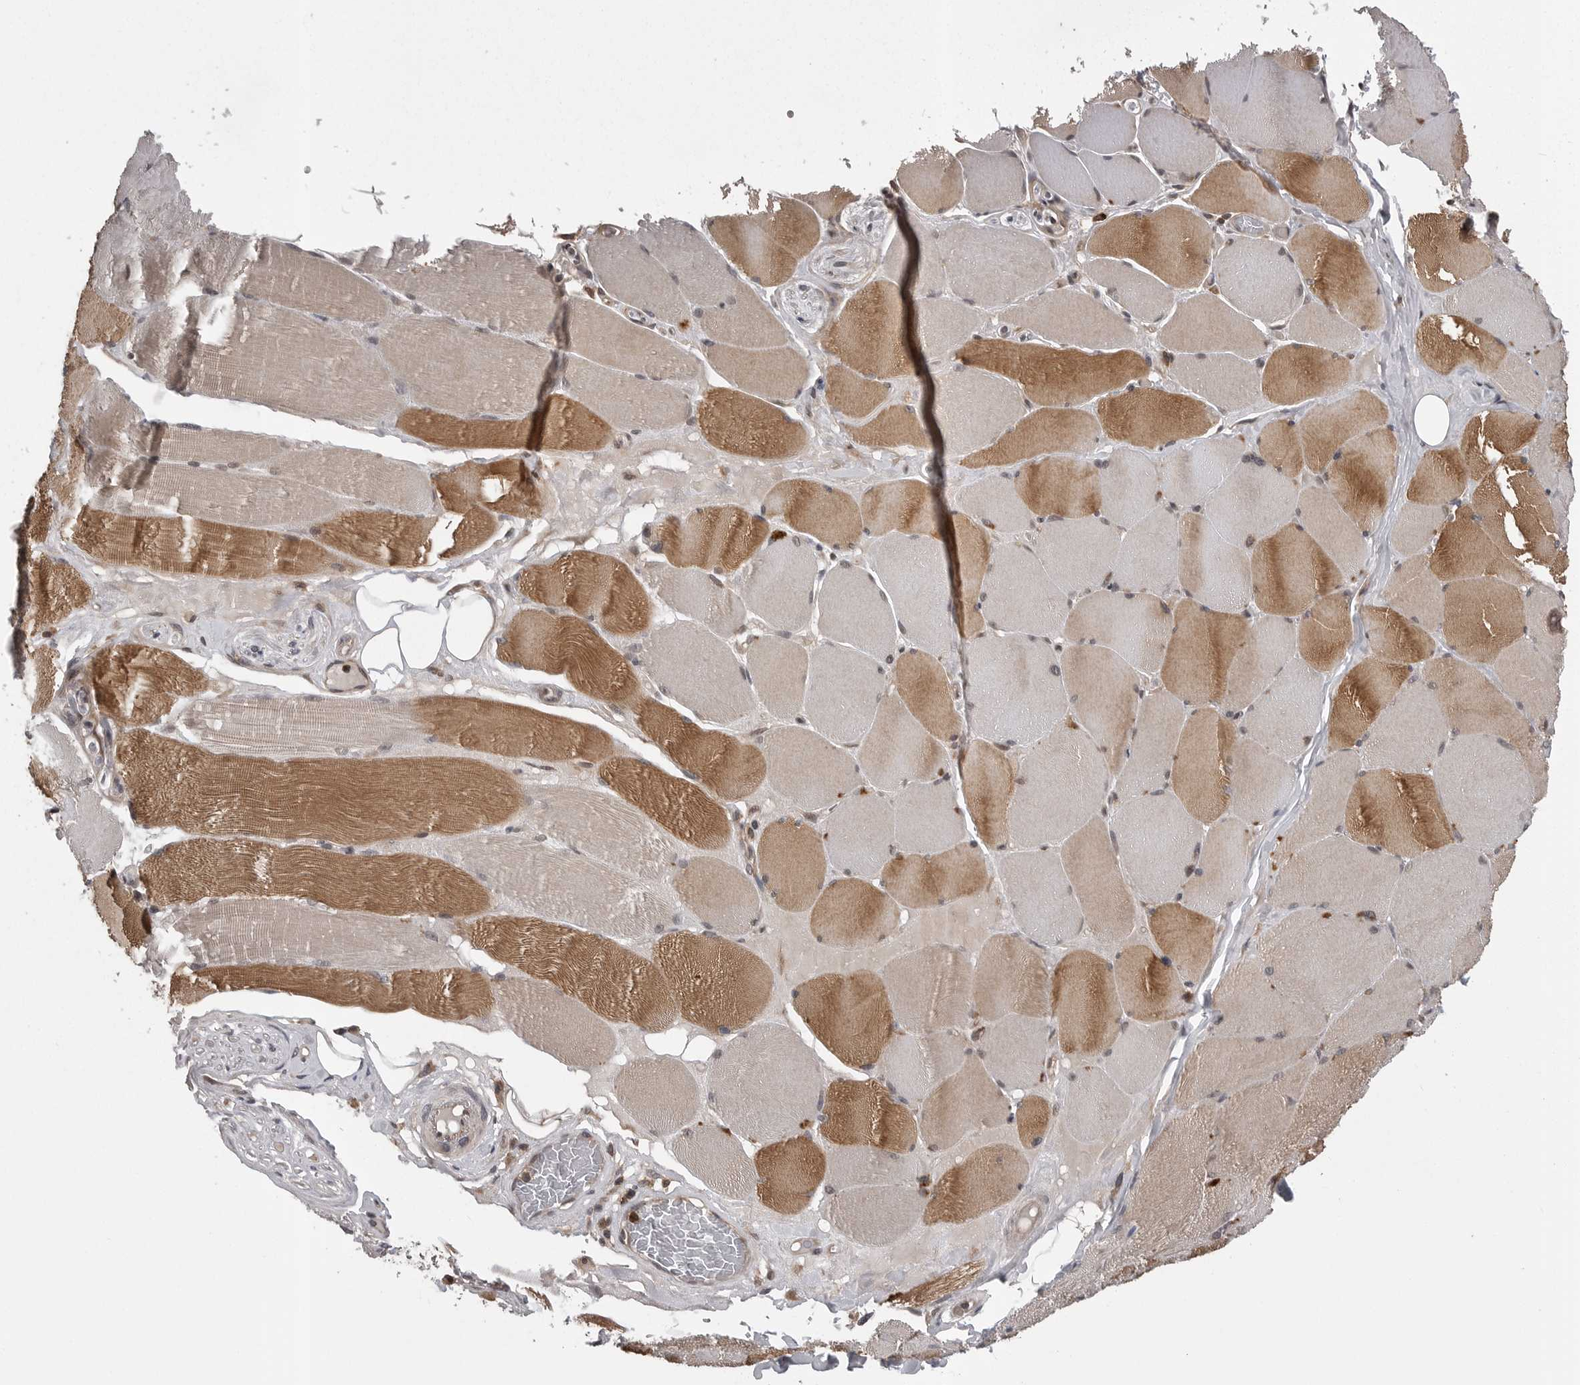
{"staining": {"intensity": "moderate", "quantity": "25%-75%", "location": "cytoplasmic/membranous,nuclear"}, "tissue": "skeletal muscle", "cell_type": "Myocytes", "image_type": "normal", "snomed": [{"axis": "morphology", "description": "Normal tissue, NOS"}, {"axis": "topography", "description": "Skin"}, {"axis": "topography", "description": "Skeletal muscle"}], "caption": "Immunohistochemical staining of normal human skeletal muscle displays moderate cytoplasmic/membranous,nuclear protein positivity in about 25%-75% of myocytes.", "gene": "AOAH", "patient": {"sex": "male", "age": 83}}